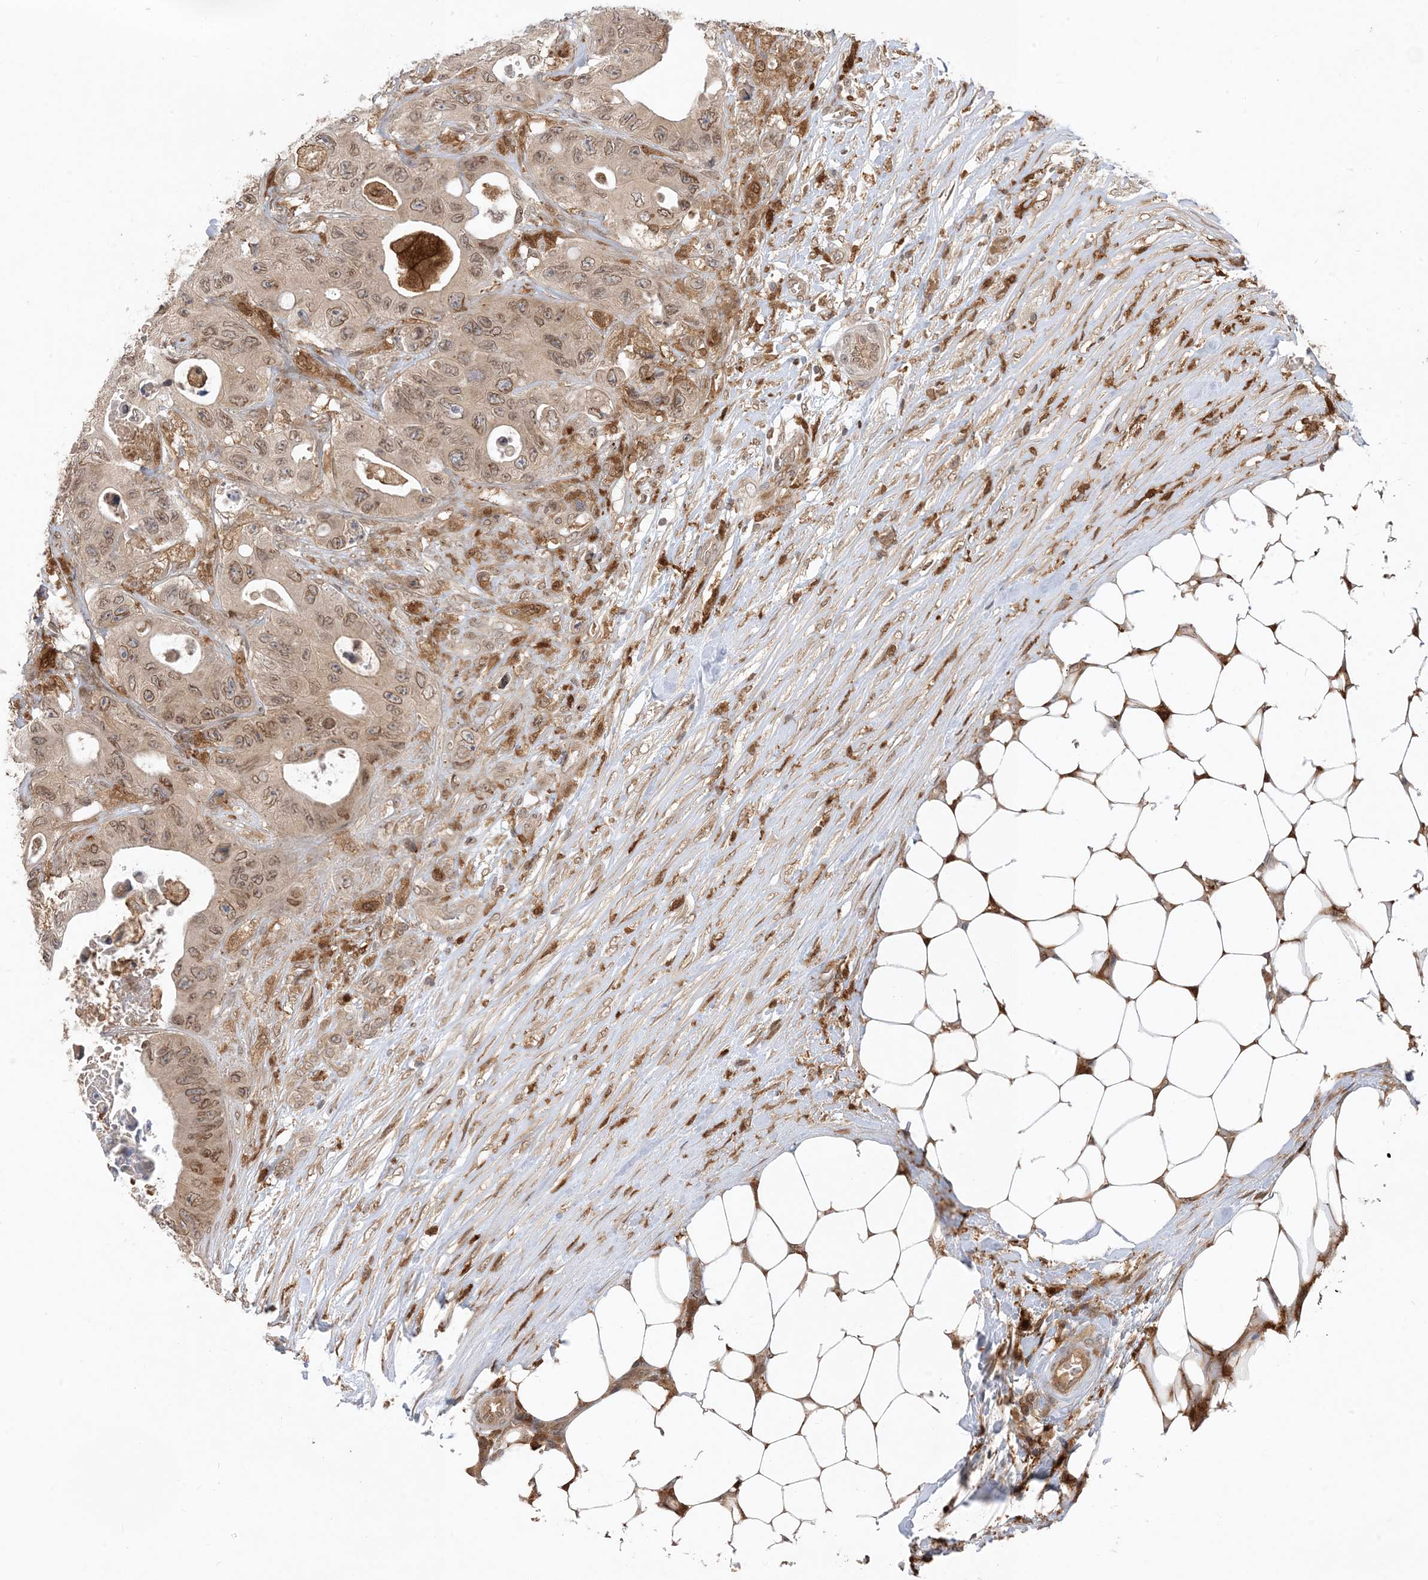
{"staining": {"intensity": "moderate", "quantity": ">75%", "location": "cytoplasmic/membranous,nuclear"}, "tissue": "colorectal cancer", "cell_type": "Tumor cells", "image_type": "cancer", "snomed": [{"axis": "morphology", "description": "Adenocarcinoma, NOS"}, {"axis": "topography", "description": "Colon"}], "caption": "Colorectal adenocarcinoma stained for a protein (brown) displays moderate cytoplasmic/membranous and nuclear positive staining in about >75% of tumor cells.", "gene": "NAGK", "patient": {"sex": "female", "age": 46}}